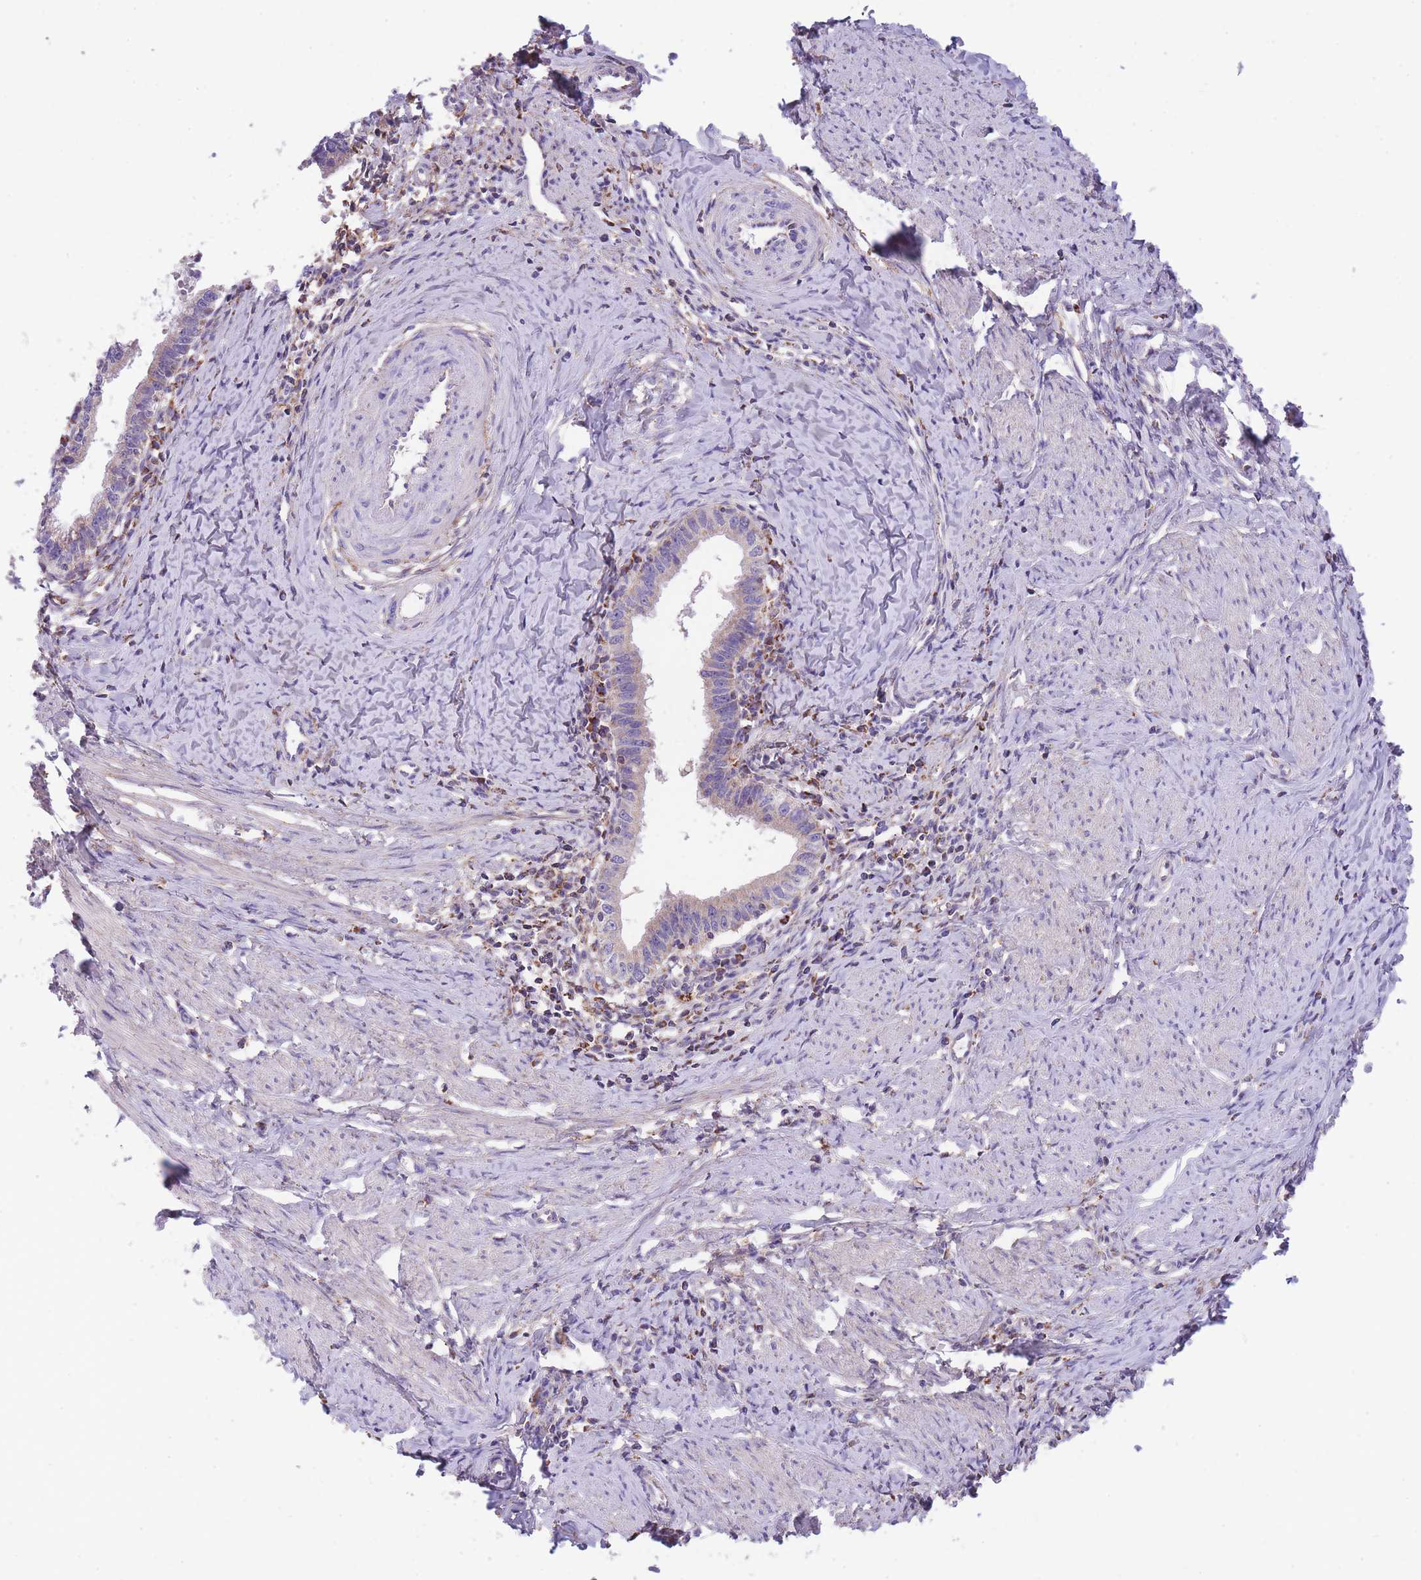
{"staining": {"intensity": "negative", "quantity": "none", "location": "none"}, "tissue": "cervical cancer", "cell_type": "Tumor cells", "image_type": "cancer", "snomed": [{"axis": "morphology", "description": "Adenocarcinoma, NOS"}, {"axis": "topography", "description": "Cervix"}], "caption": "Cervical cancer (adenocarcinoma) stained for a protein using immunohistochemistry displays no staining tumor cells.", "gene": "ST3GAL3", "patient": {"sex": "female", "age": 36}}